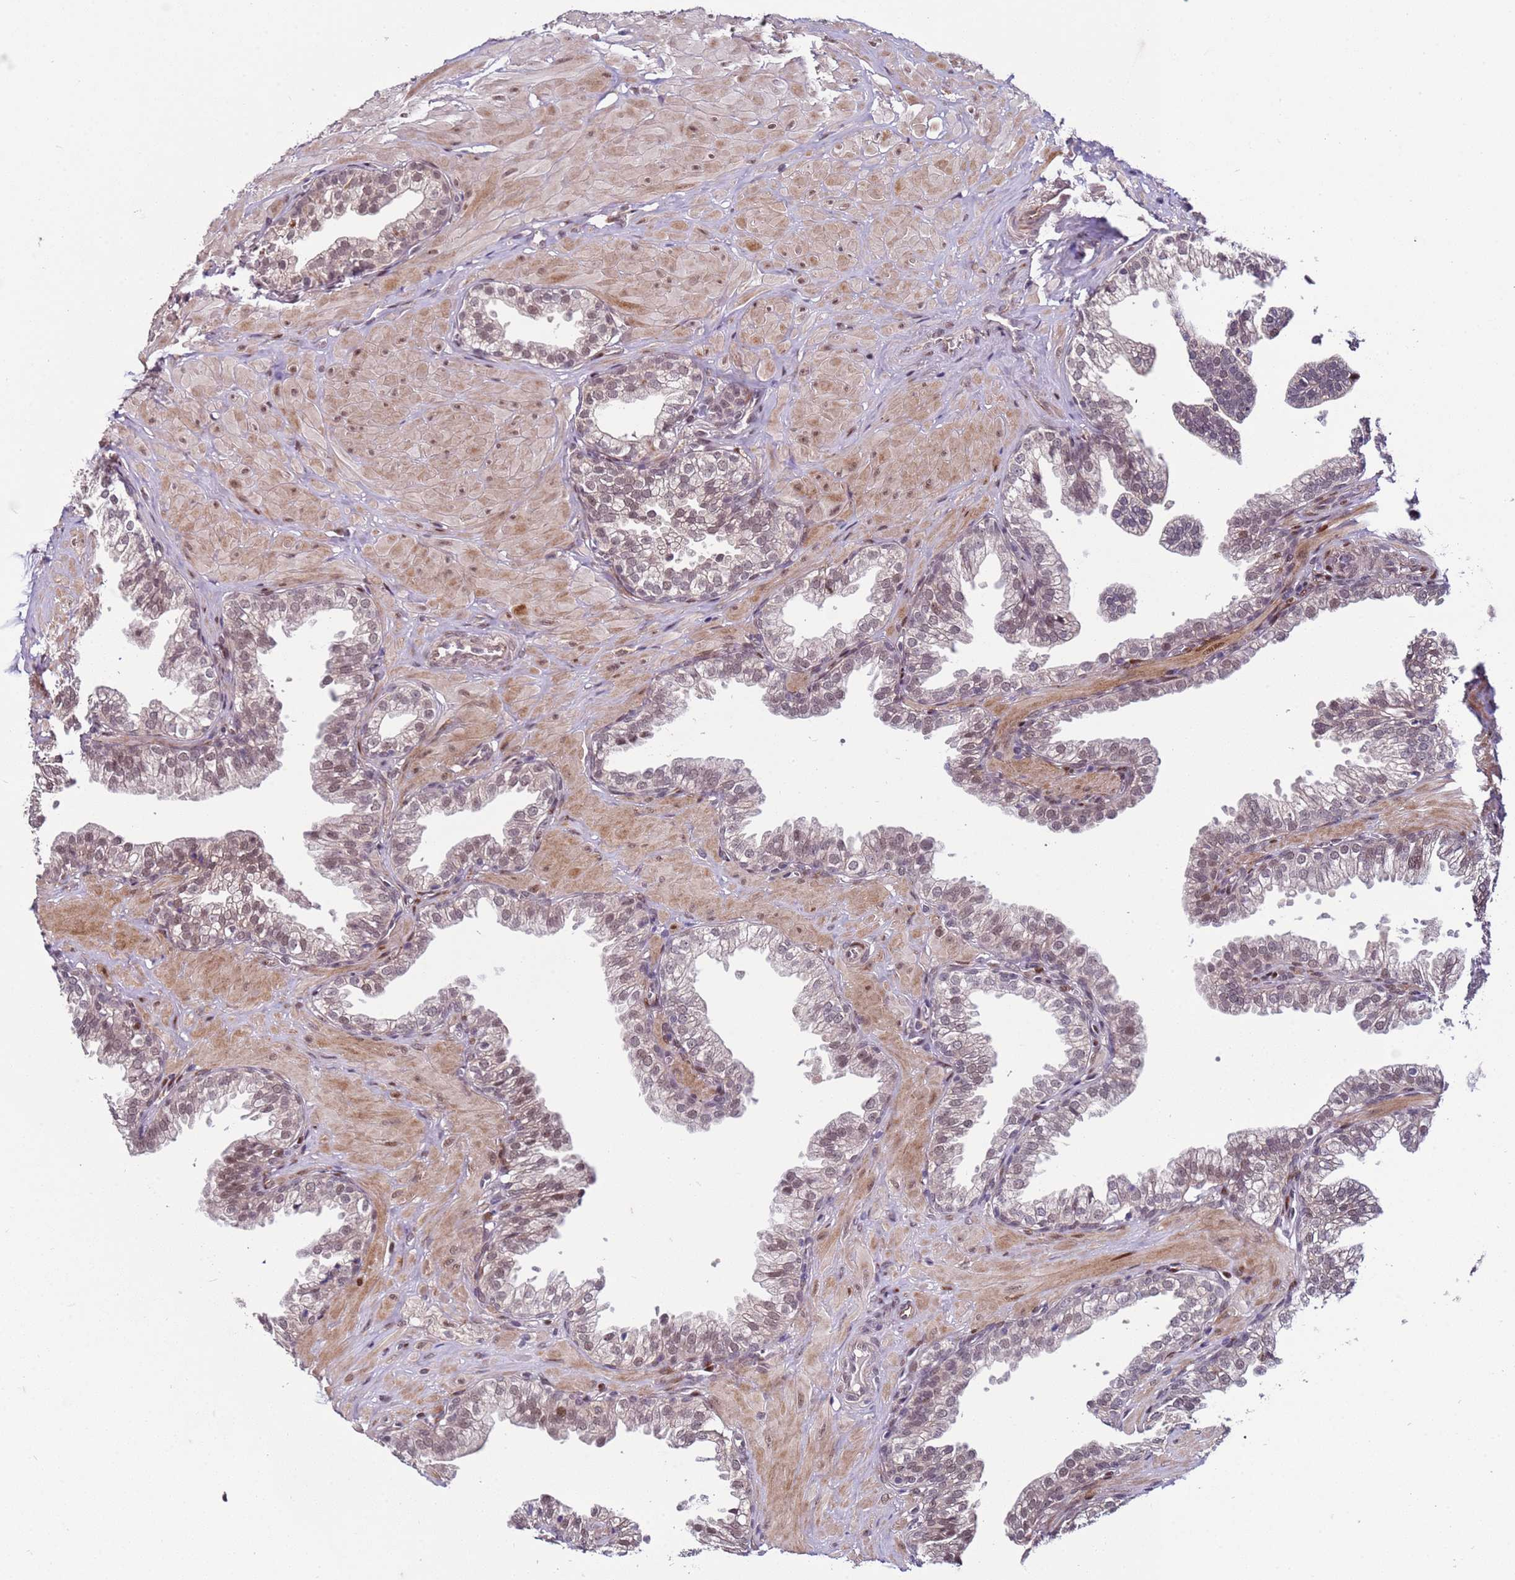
{"staining": {"intensity": "weak", "quantity": "25%-75%", "location": "cytoplasmic/membranous,nuclear"}, "tissue": "prostate", "cell_type": "Glandular cells", "image_type": "normal", "snomed": [{"axis": "morphology", "description": "Normal tissue, NOS"}, {"axis": "topography", "description": "Prostate"}, {"axis": "topography", "description": "Peripheral nerve tissue"}], "caption": "Human prostate stained for a protein (brown) demonstrates weak cytoplasmic/membranous,nuclear positive positivity in about 25%-75% of glandular cells.", "gene": "SHC3", "patient": {"sex": "male", "age": 55}}